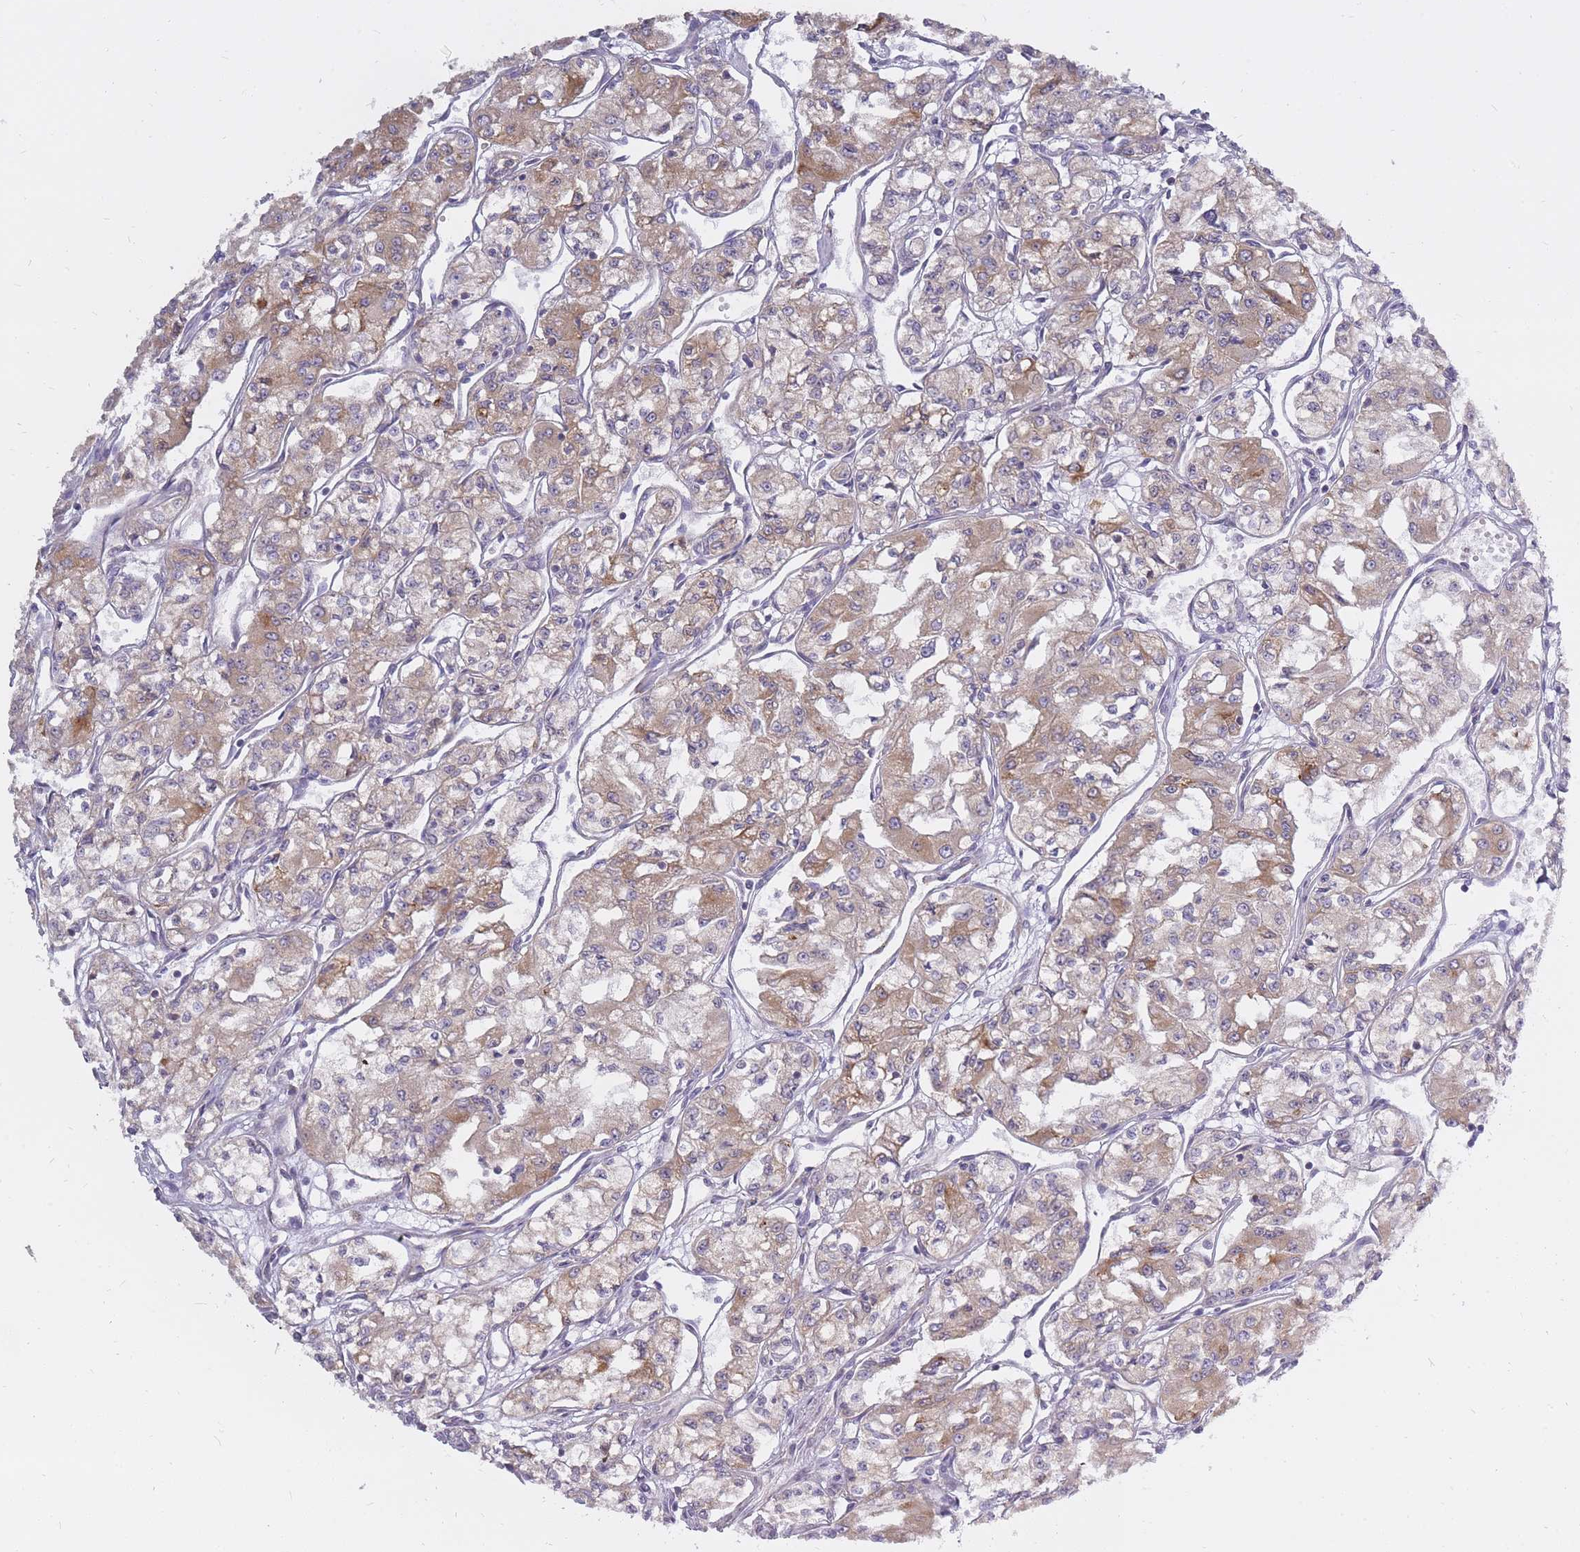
{"staining": {"intensity": "moderate", "quantity": "25%-75%", "location": "cytoplasmic/membranous"}, "tissue": "renal cancer", "cell_type": "Tumor cells", "image_type": "cancer", "snomed": [{"axis": "morphology", "description": "Adenocarcinoma, NOS"}, {"axis": "topography", "description": "Kidney"}], "caption": "Tumor cells demonstrate medium levels of moderate cytoplasmic/membranous staining in about 25%-75% of cells in adenocarcinoma (renal).", "gene": "ALKBH4", "patient": {"sex": "male", "age": 59}}